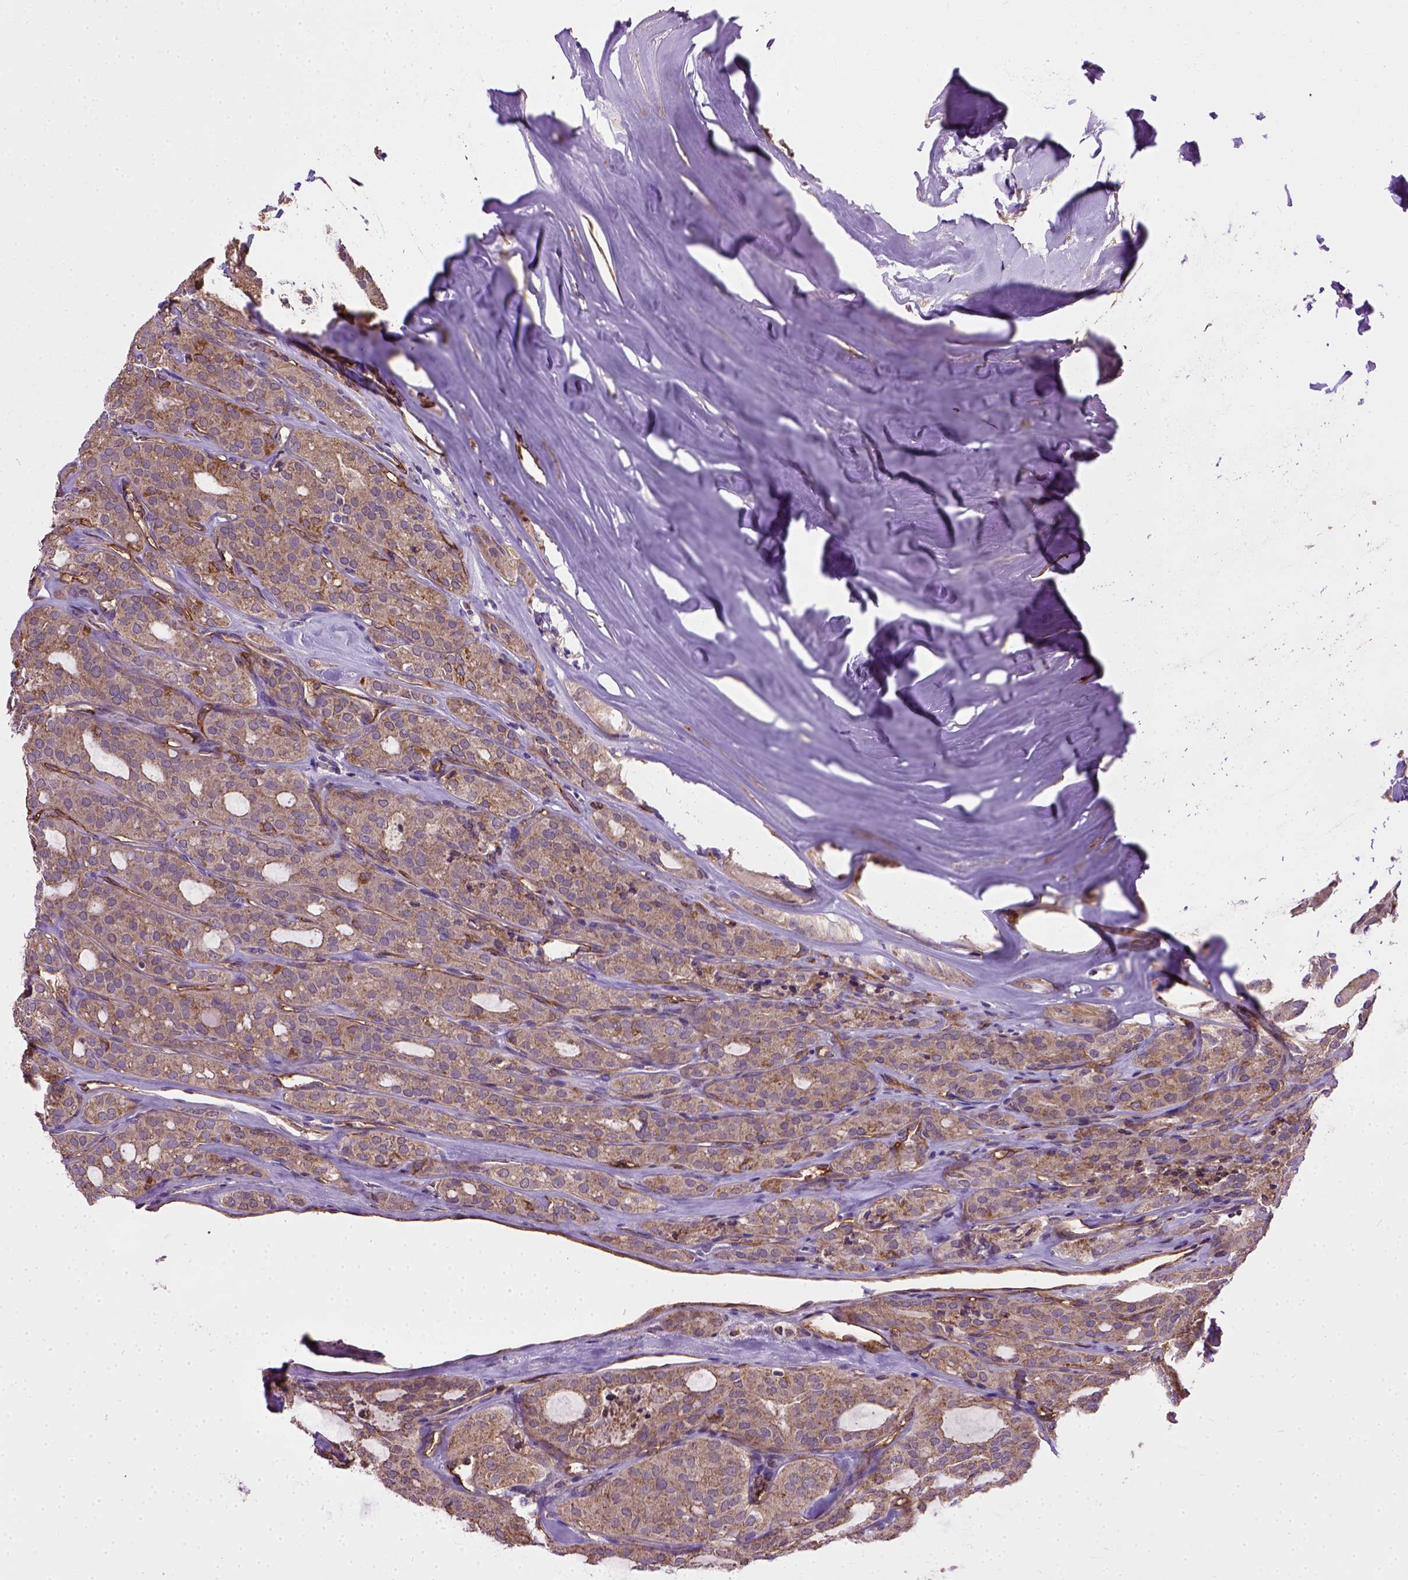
{"staining": {"intensity": "moderate", "quantity": ">75%", "location": "cytoplasmic/membranous"}, "tissue": "thyroid cancer", "cell_type": "Tumor cells", "image_type": "cancer", "snomed": [{"axis": "morphology", "description": "Follicular adenoma carcinoma, NOS"}, {"axis": "topography", "description": "Thyroid gland"}], "caption": "DAB (3,3'-diaminobenzidine) immunohistochemical staining of thyroid cancer reveals moderate cytoplasmic/membranous protein expression in about >75% of tumor cells.", "gene": "ENG", "patient": {"sex": "male", "age": 75}}